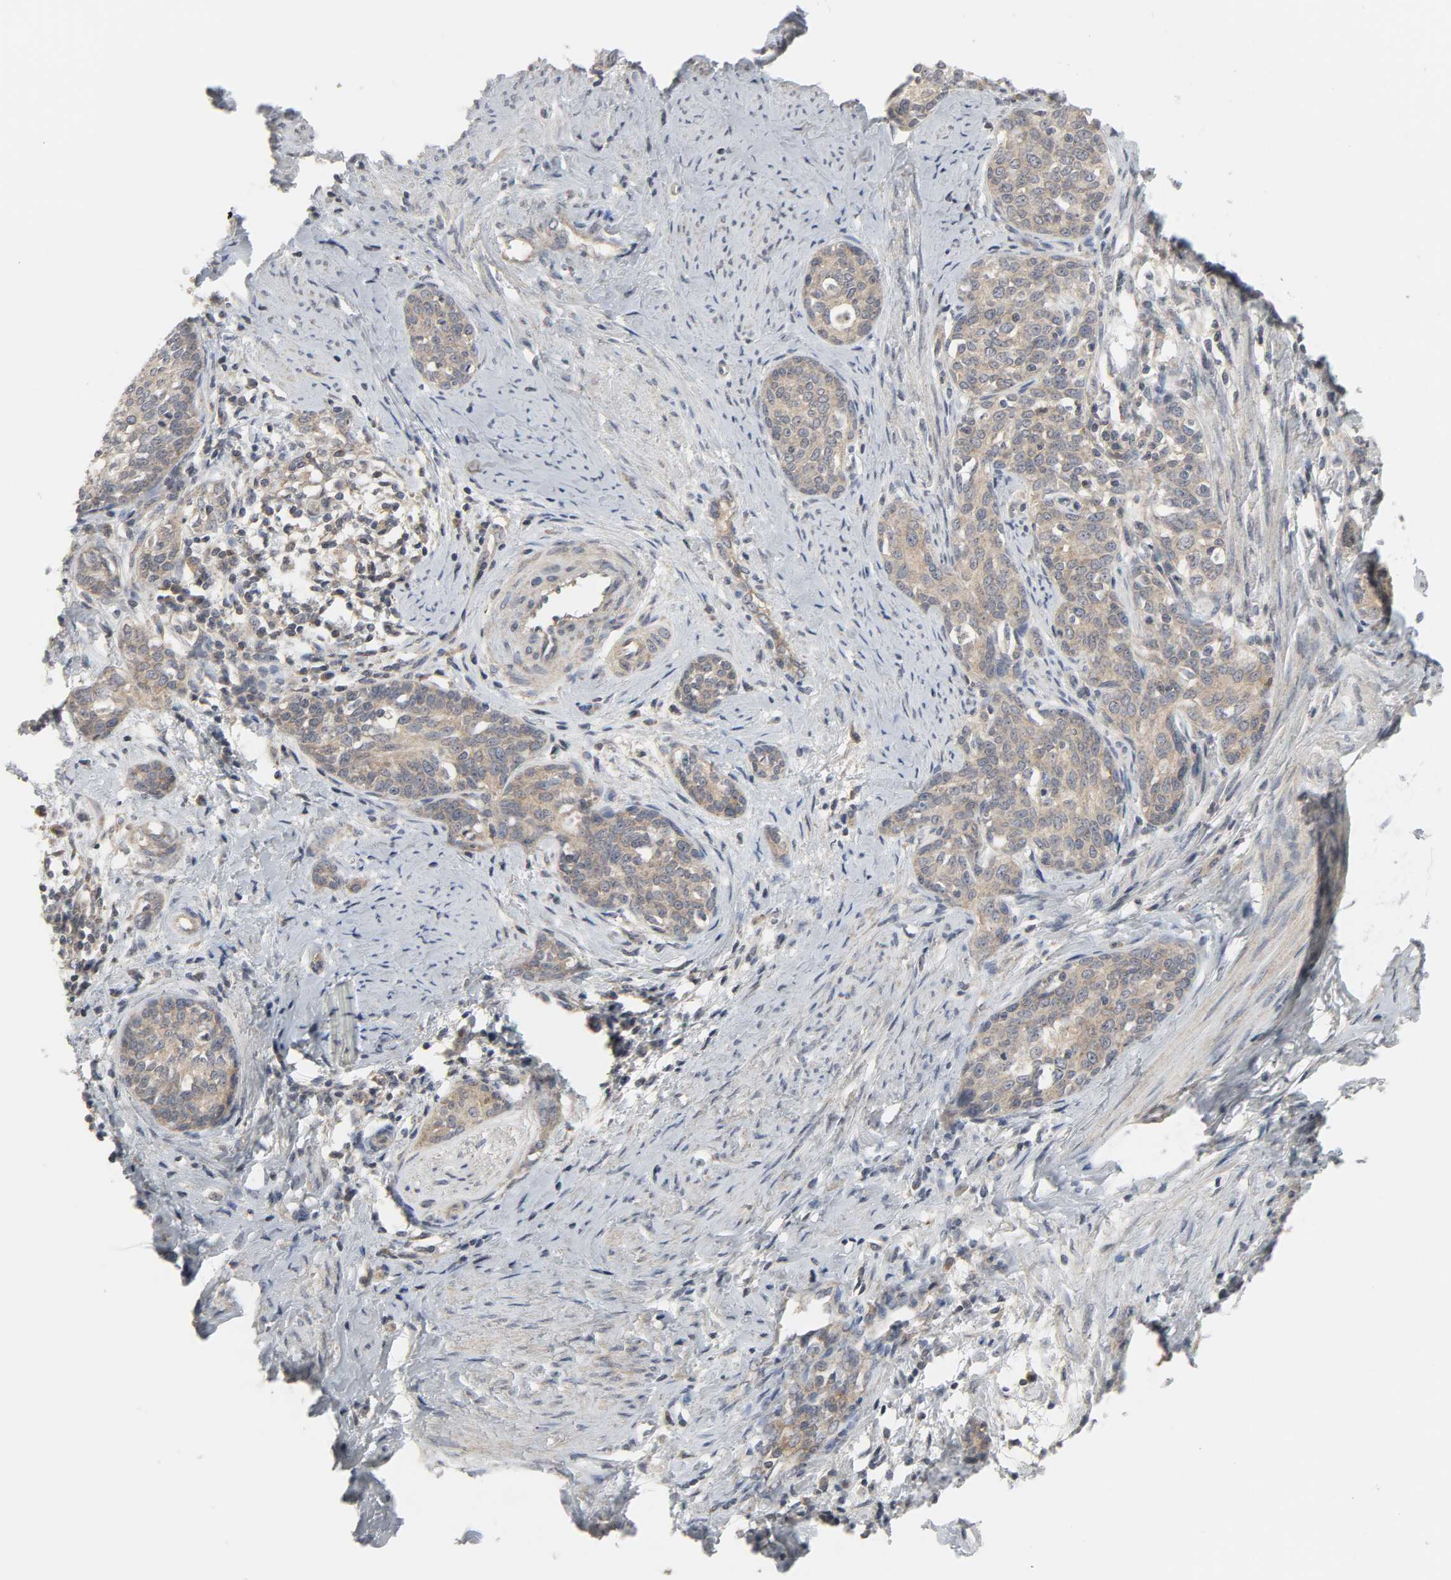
{"staining": {"intensity": "moderate", "quantity": ">75%", "location": "cytoplasmic/membranous"}, "tissue": "cervical cancer", "cell_type": "Tumor cells", "image_type": "cancer", "snomed": [{"axis": "morphology", "description": "Squamous cell carcinoma, NOS"}, {"axis": "morphology", "description": "Adenocarcinoma, NOS"}, {"axis": "topography", "description": "Cervix"}], "caption": "A high-resolution image shows immunohistochemistry (IHC) staining of adenocarcinoma (cervical), which exhibits moderate cytoplasmic/membranous expression in about >75% of tumor cells.", "gene": "CLIP1", "patient": {"sex": "female", "age": 52}}